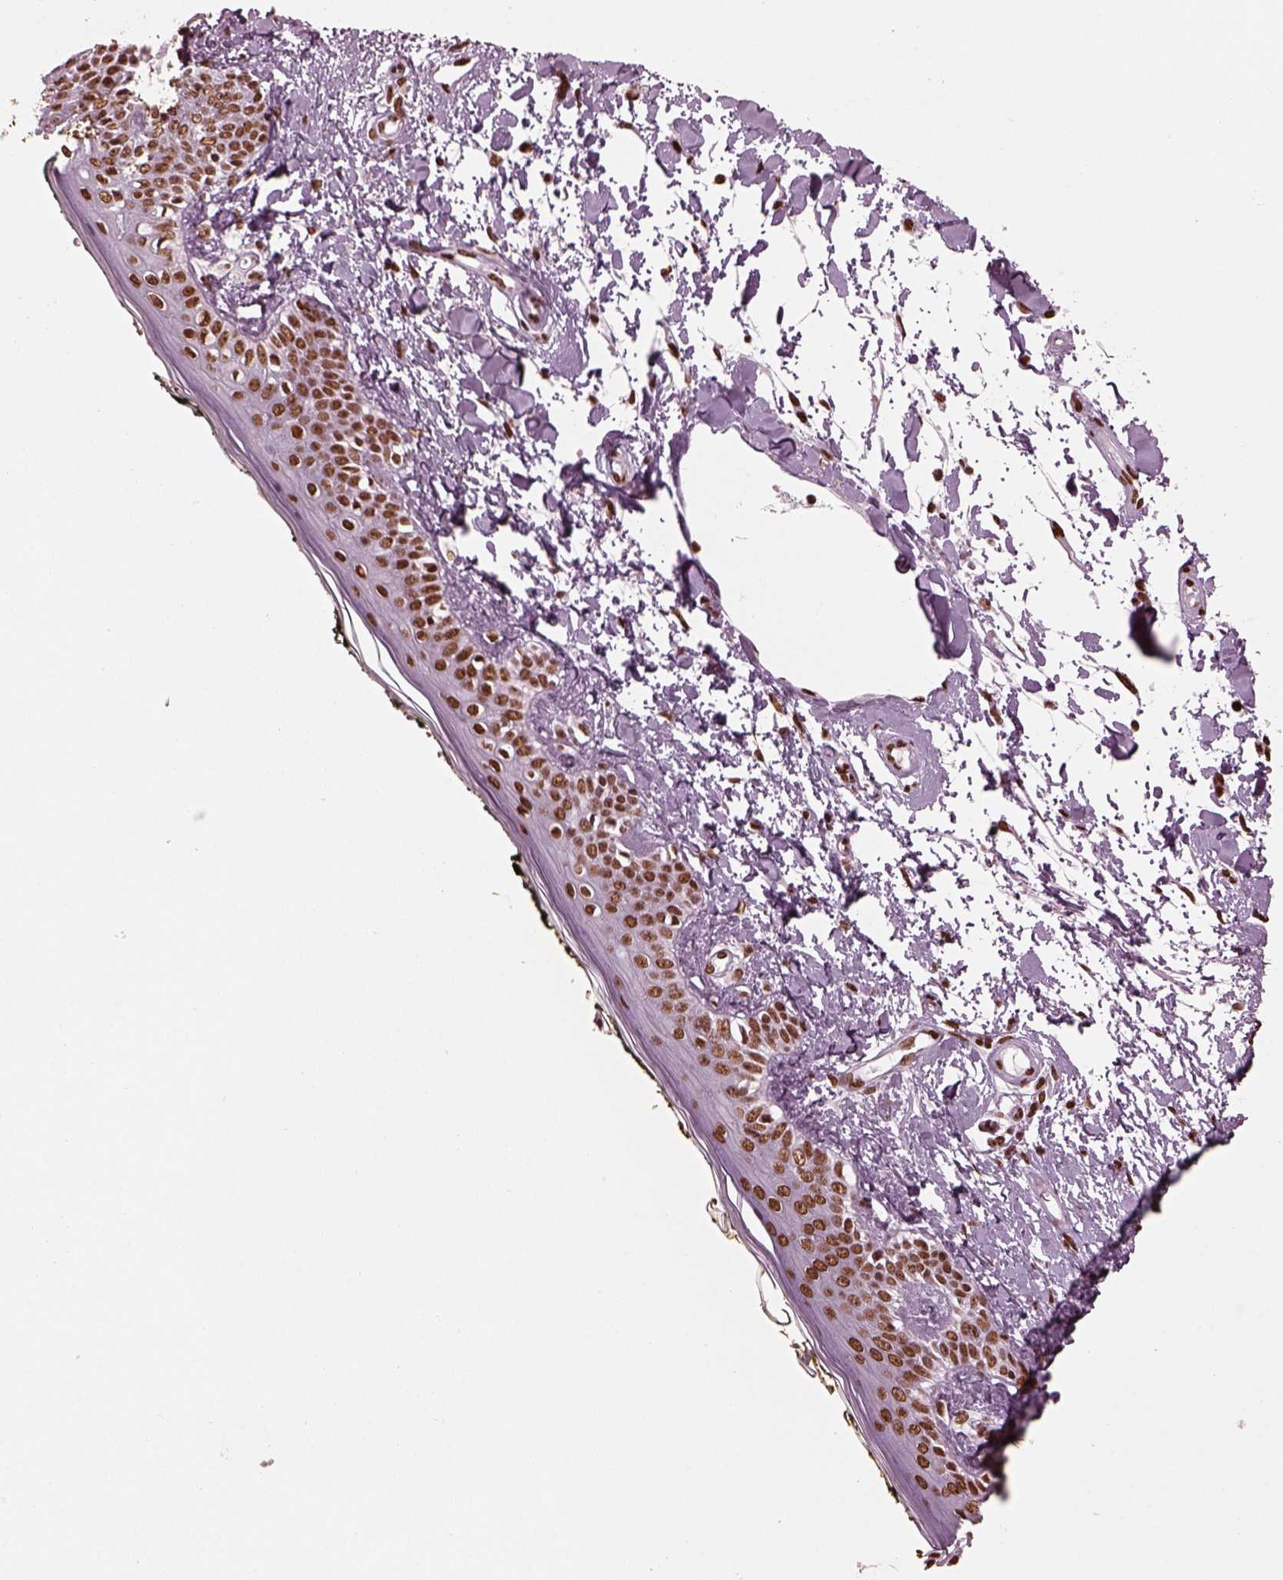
{"staining": {"intensity": "strong", "quantity": ">75%", "location": "nuclear"}, "tissue": "skin", "cell_type": "Fibroblasts", "image_type": "normal", "snomed": [{"axis": "morphology", "description": "Normal tissue, NOS"}, {"axis": "topography", "description": "Skin"}], "caption": "Immunohistochemistry (DAB (3,3'-diaminobenzidine)) staining of unremarkable human skin exhibits strong nuclear protein staining in approximately >75% of fibroblasts.", "gene": "CBFA2T3", "patient": {"sex": "male", "age": 76}}